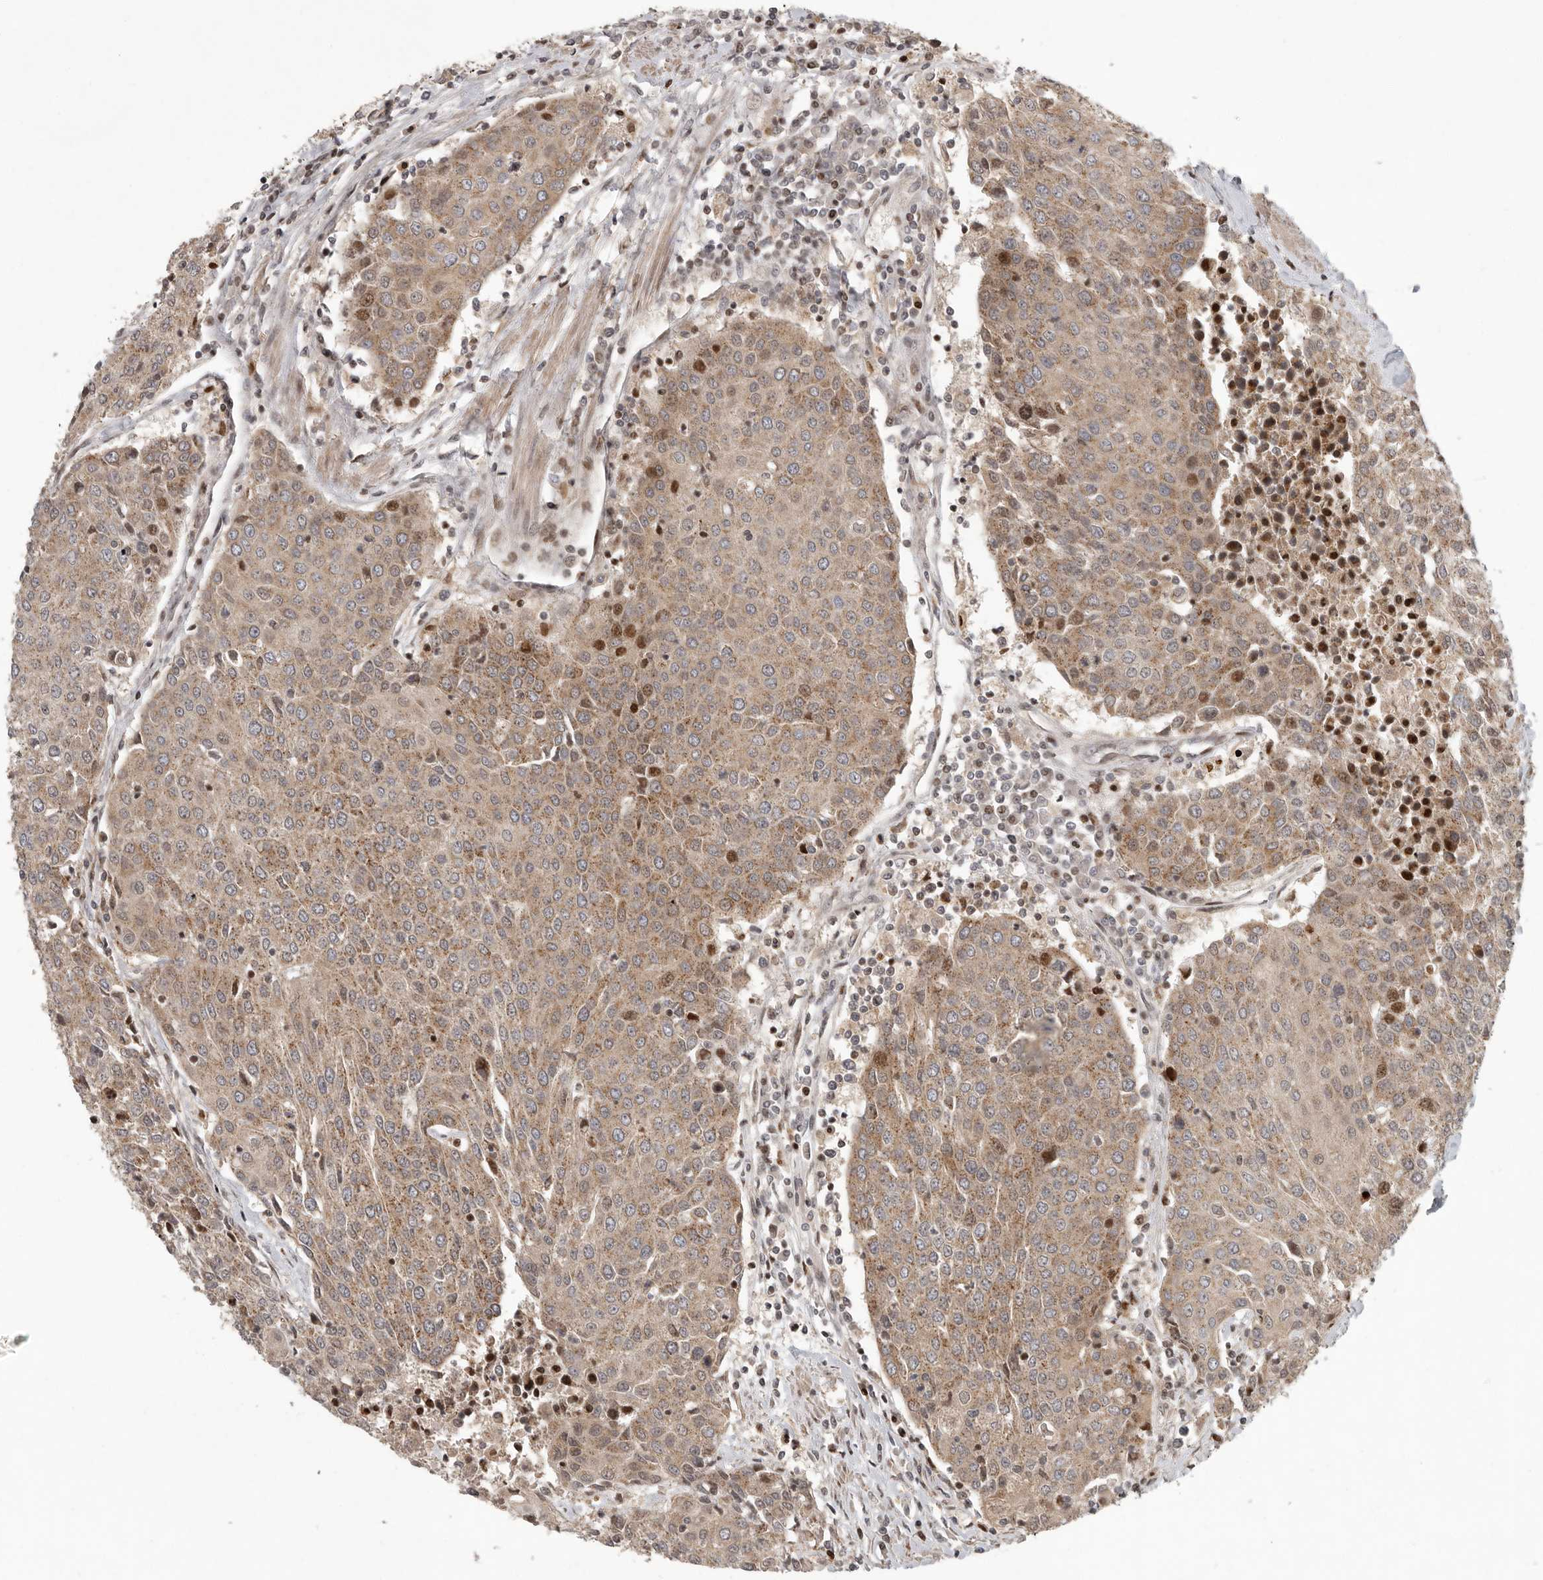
{"staining": {"intensity": "moderate", "quantity": ">75%", "location": "cytoplasmic/membranous"}, "tissue": "urothelial cancer", "cell_type": "Tumor cells", "image_type": "cancer", "snomed": [{"axis": "morphology", "description": "Urothelial carcinoma, High grade"}, {"axis": "topography", "description": "Urinary bladder"}], "caption": "The immunohistochemical stain shows moderate cytoplasmic/membranous positivity in tumor cells of high-grade urothelial carcinoma tissue.", "gene": "RABIF", "patient": {"sex": "female", "age": 85}}